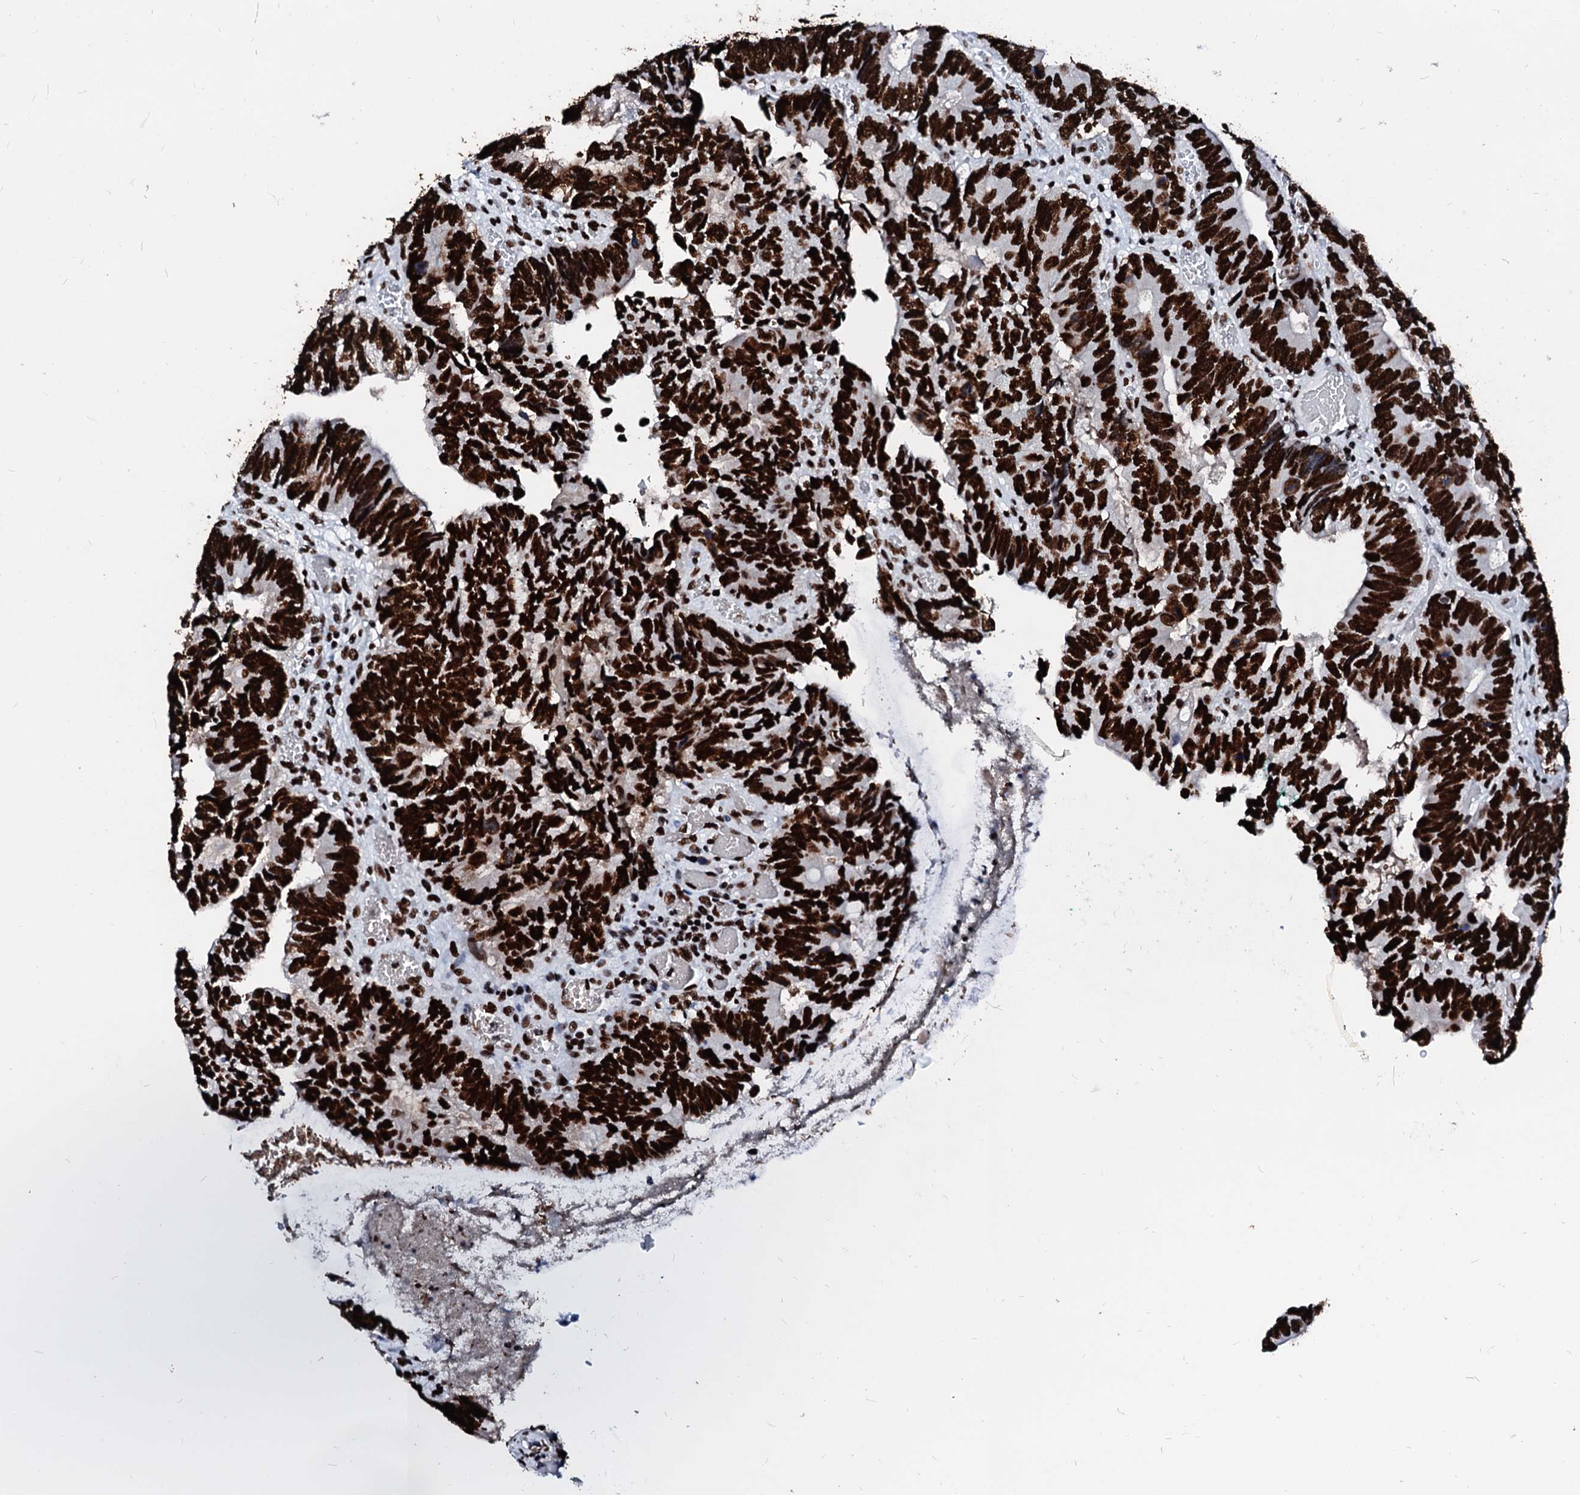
{"staining": {"intensity": "strong", "quantity": ">75%", "location": "nuclear"}, "tissue": "colorectal cancer", "cell_type": "Tumor cells", "image_type": "cancer", "snomed": [{"axis": "morphology", "description": "Adenocarcinoma, NOS"}, {"axis": "topography", "description": "Colon"}], "caption": "DAB immunohistochemical staining of human adenocarcinoma (colorectal) demonstrates strong nuclear protein expression in about >75% of tumor cells. Ihc stains the protein in brown and the nuclei are stained blue.", "gene": "RALY", "patient": {"sex": "female", "age": 67}}